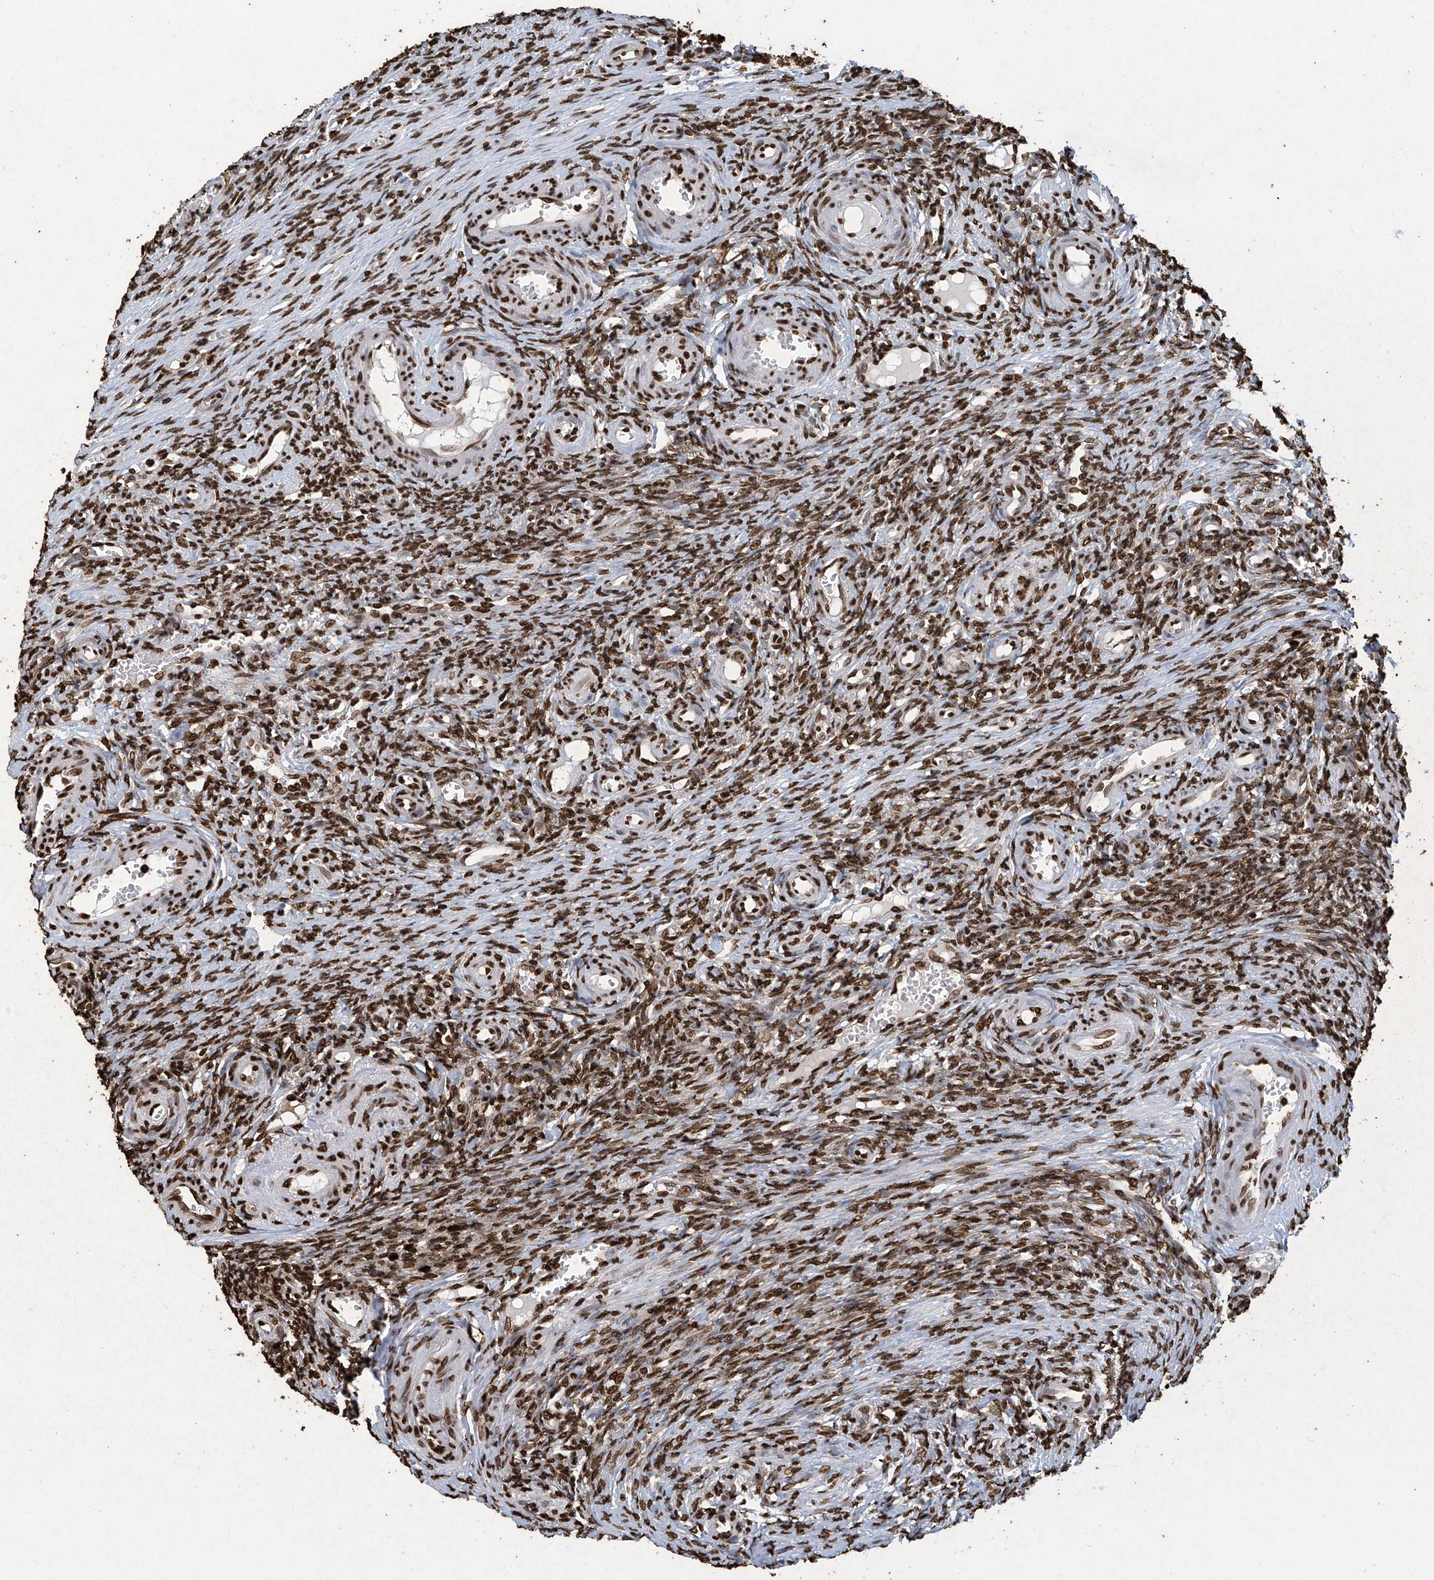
{"staining": {"intensity": "strong", "quantity": ">75%", "location": "nuclear"}, "tissue": "ovary", "cell_type": "Ovarian stroma cells", "image_type": "normal", "snomed": [{"axis": "morphology", "description": "Adenocarcinoma, NOS"}, {"axis": "topography", "description": "Endometrium"}], "caption": "A photomicrograph showing strong nuclear staining in about >75% of ovarian stroma cells in unremarkable ovary, as visualized by brown immunohistochemical staining.", "gene": "H3", "patient": {"sex": "female", "age": 32}}